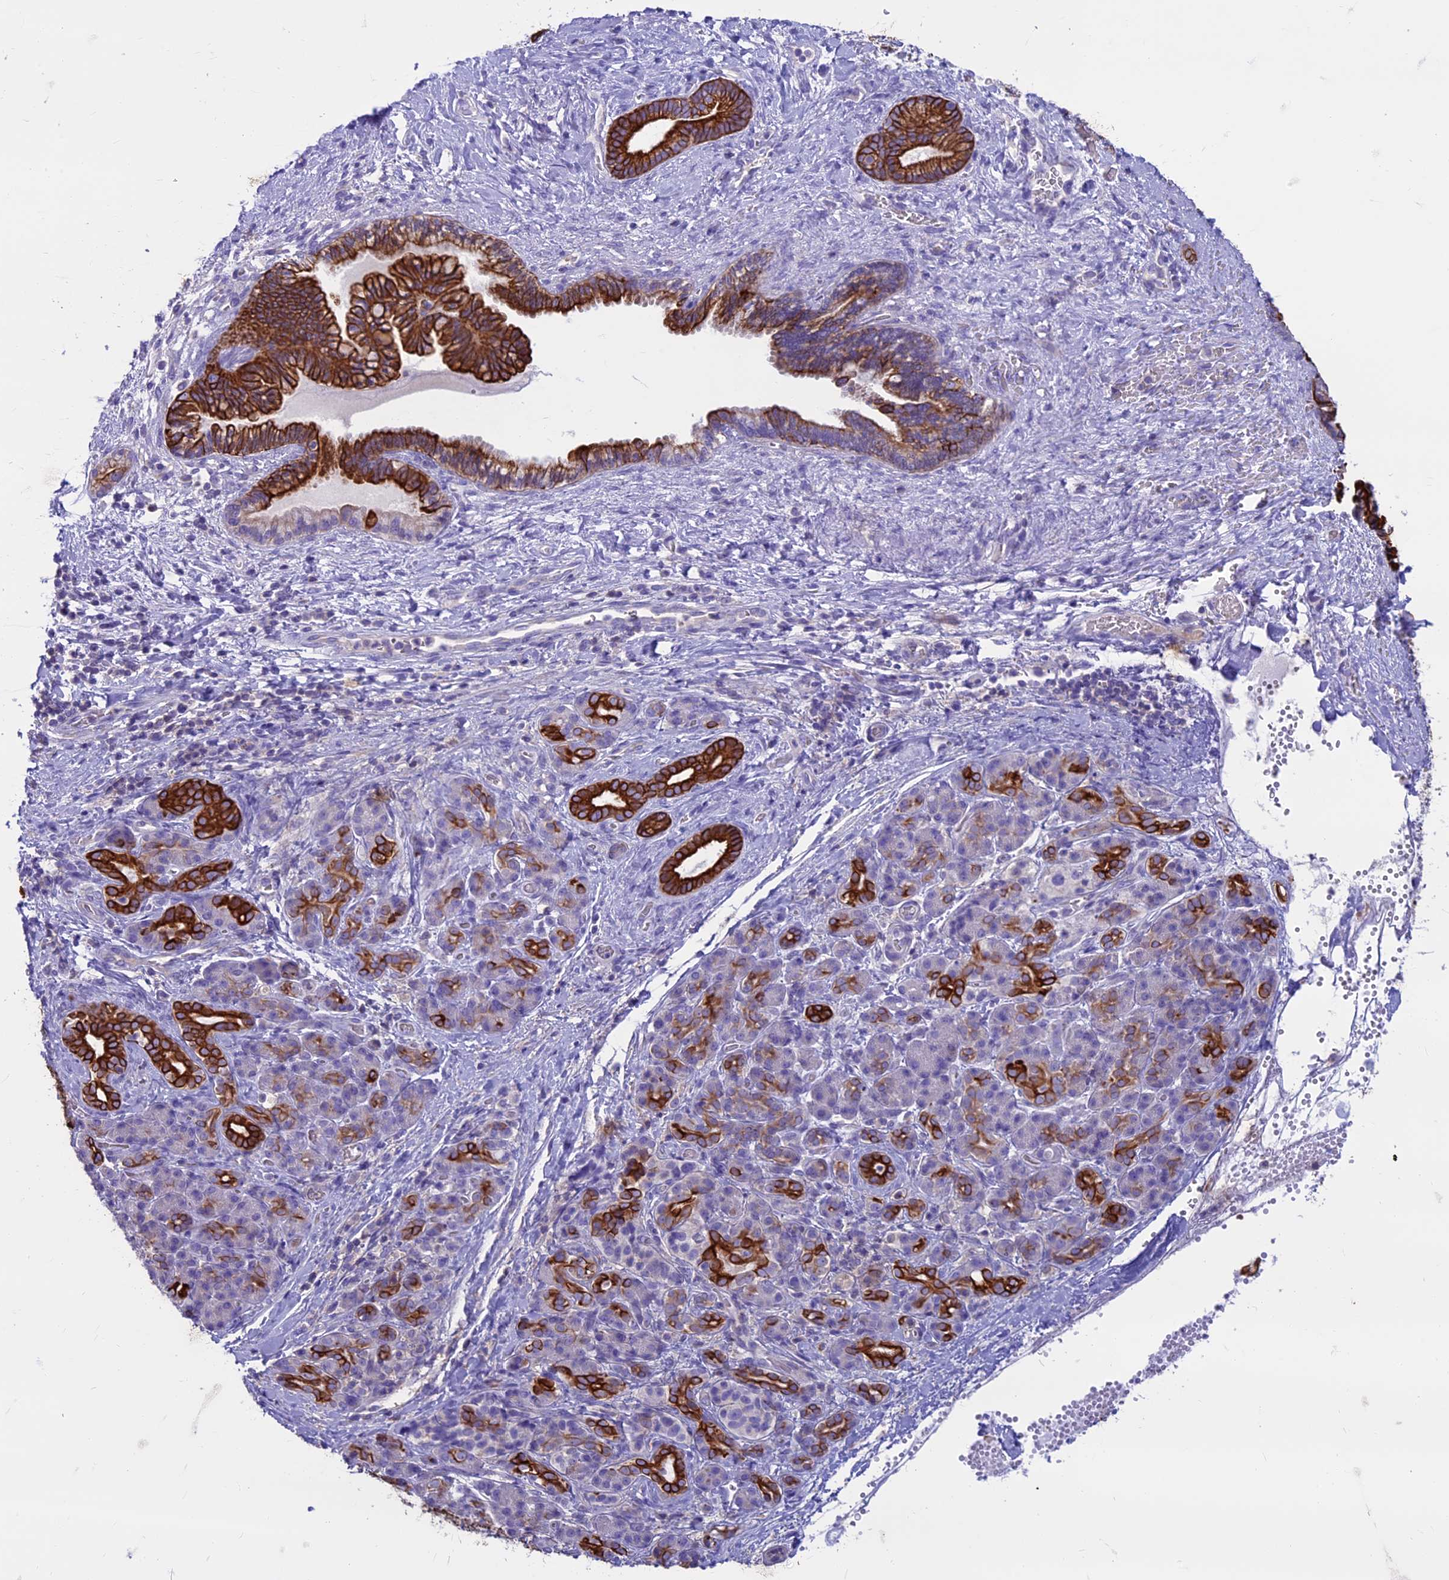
{"staining": {"intensity": "strong", "quantity": ">75%", "location": "cytoplasmic/membranous"}, "tissue": "pancreatic cancer", "cell_type": "Tumor cells", "image_type": "cancer", "snomed": [{"axis": "morphology", "description": "Adenocarcinoma, NOS"}, {"axis": "topography", "description": "Pancreas"}], "caption": "Pancreatic adenocarcinoma stained for a protein exhibits strong cytoplasmic/membranous positivity in tumor cells.", "gene": "CDAN1", "patient": {"sex": "male", "age": 59}}